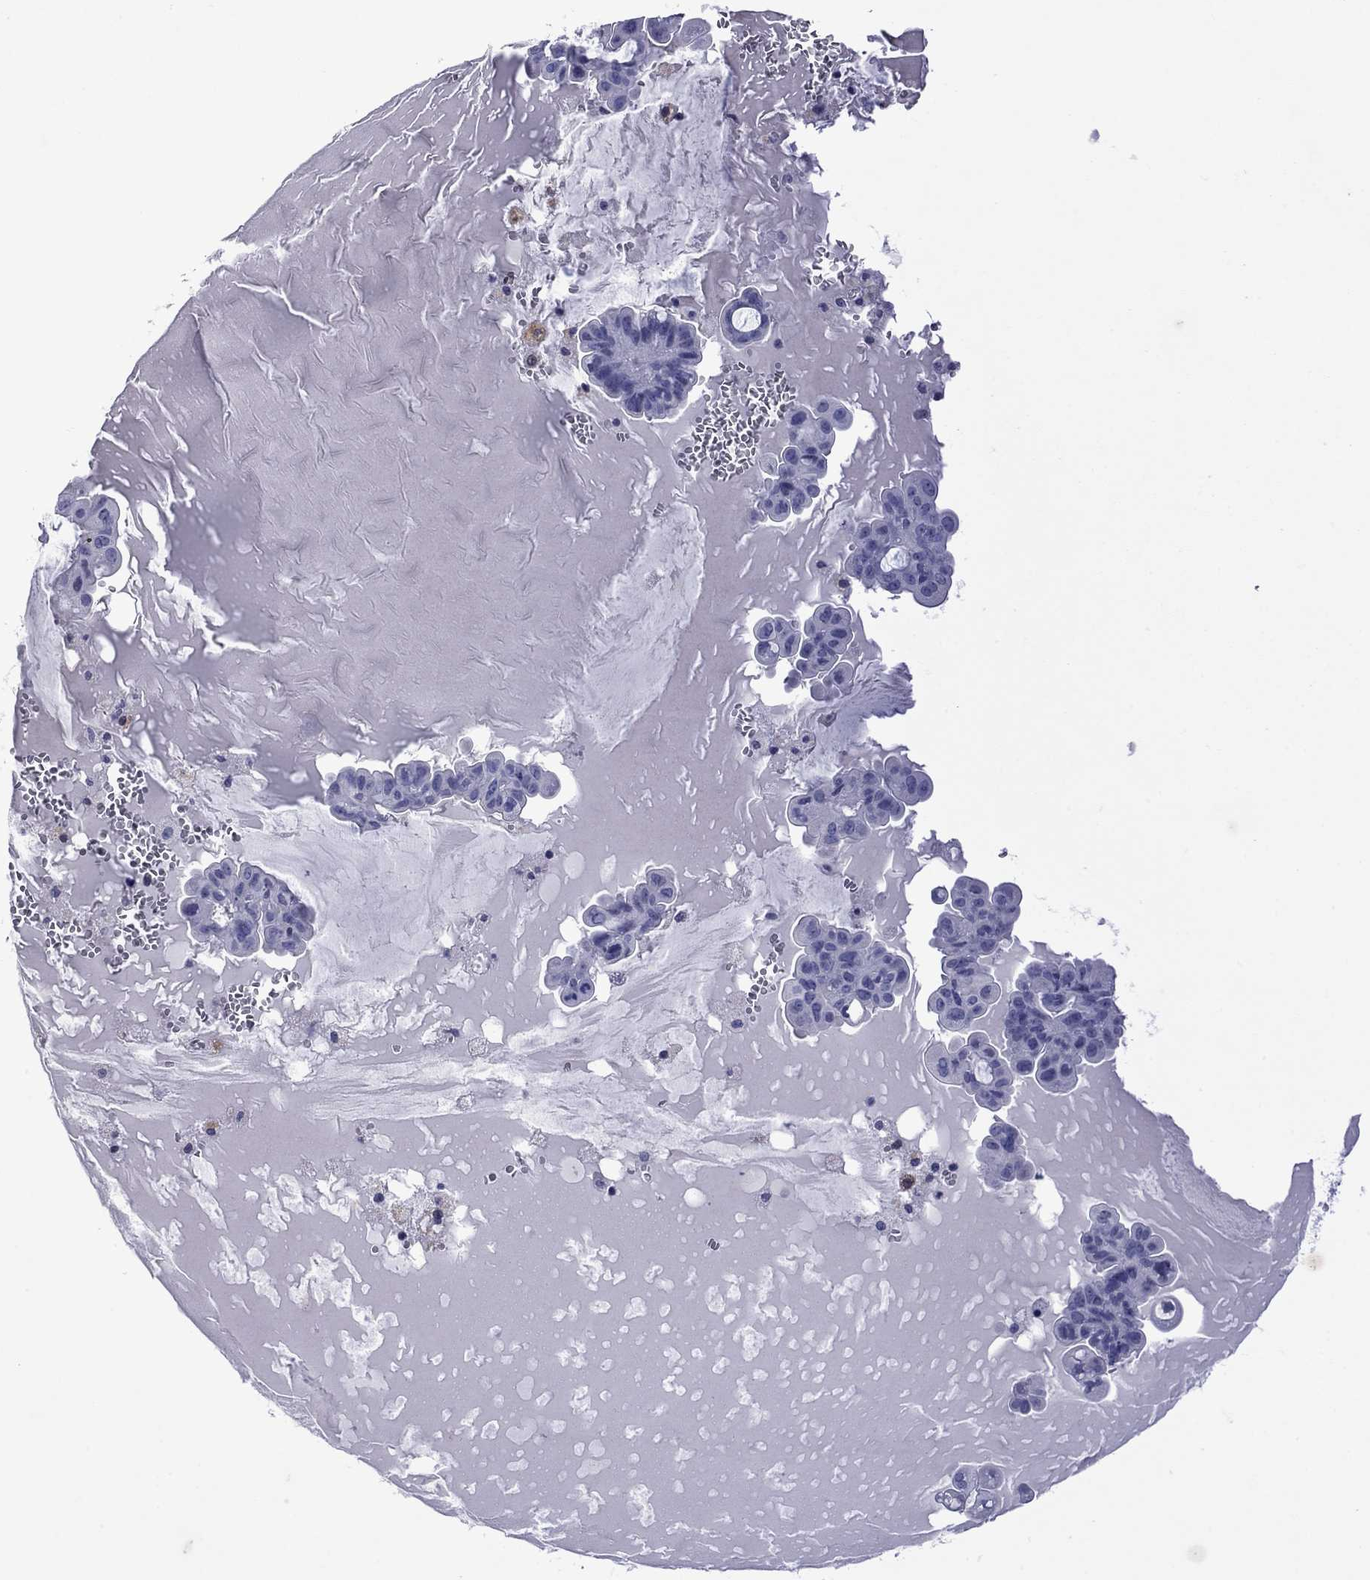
{"staining": {"intensity": "negative", "quantity": "none", "location": "none"}, "tissue": "ovarian cancer", "cell_type": "Tumor cells", "image_type": "cancer", "snomed": [{"axis": "morphology", "description": "Cystadenocarcinoma, mucinous, NOS"}, {"axis": "topography", "description": "Ovary"}], "caption": "Protein analysis of ovarian mucinous cystadenocarcinoma shows no significant positivity in tumor cells.", "gene": "PIWIL1", "patient": {"sex": "female", "age": 63}}